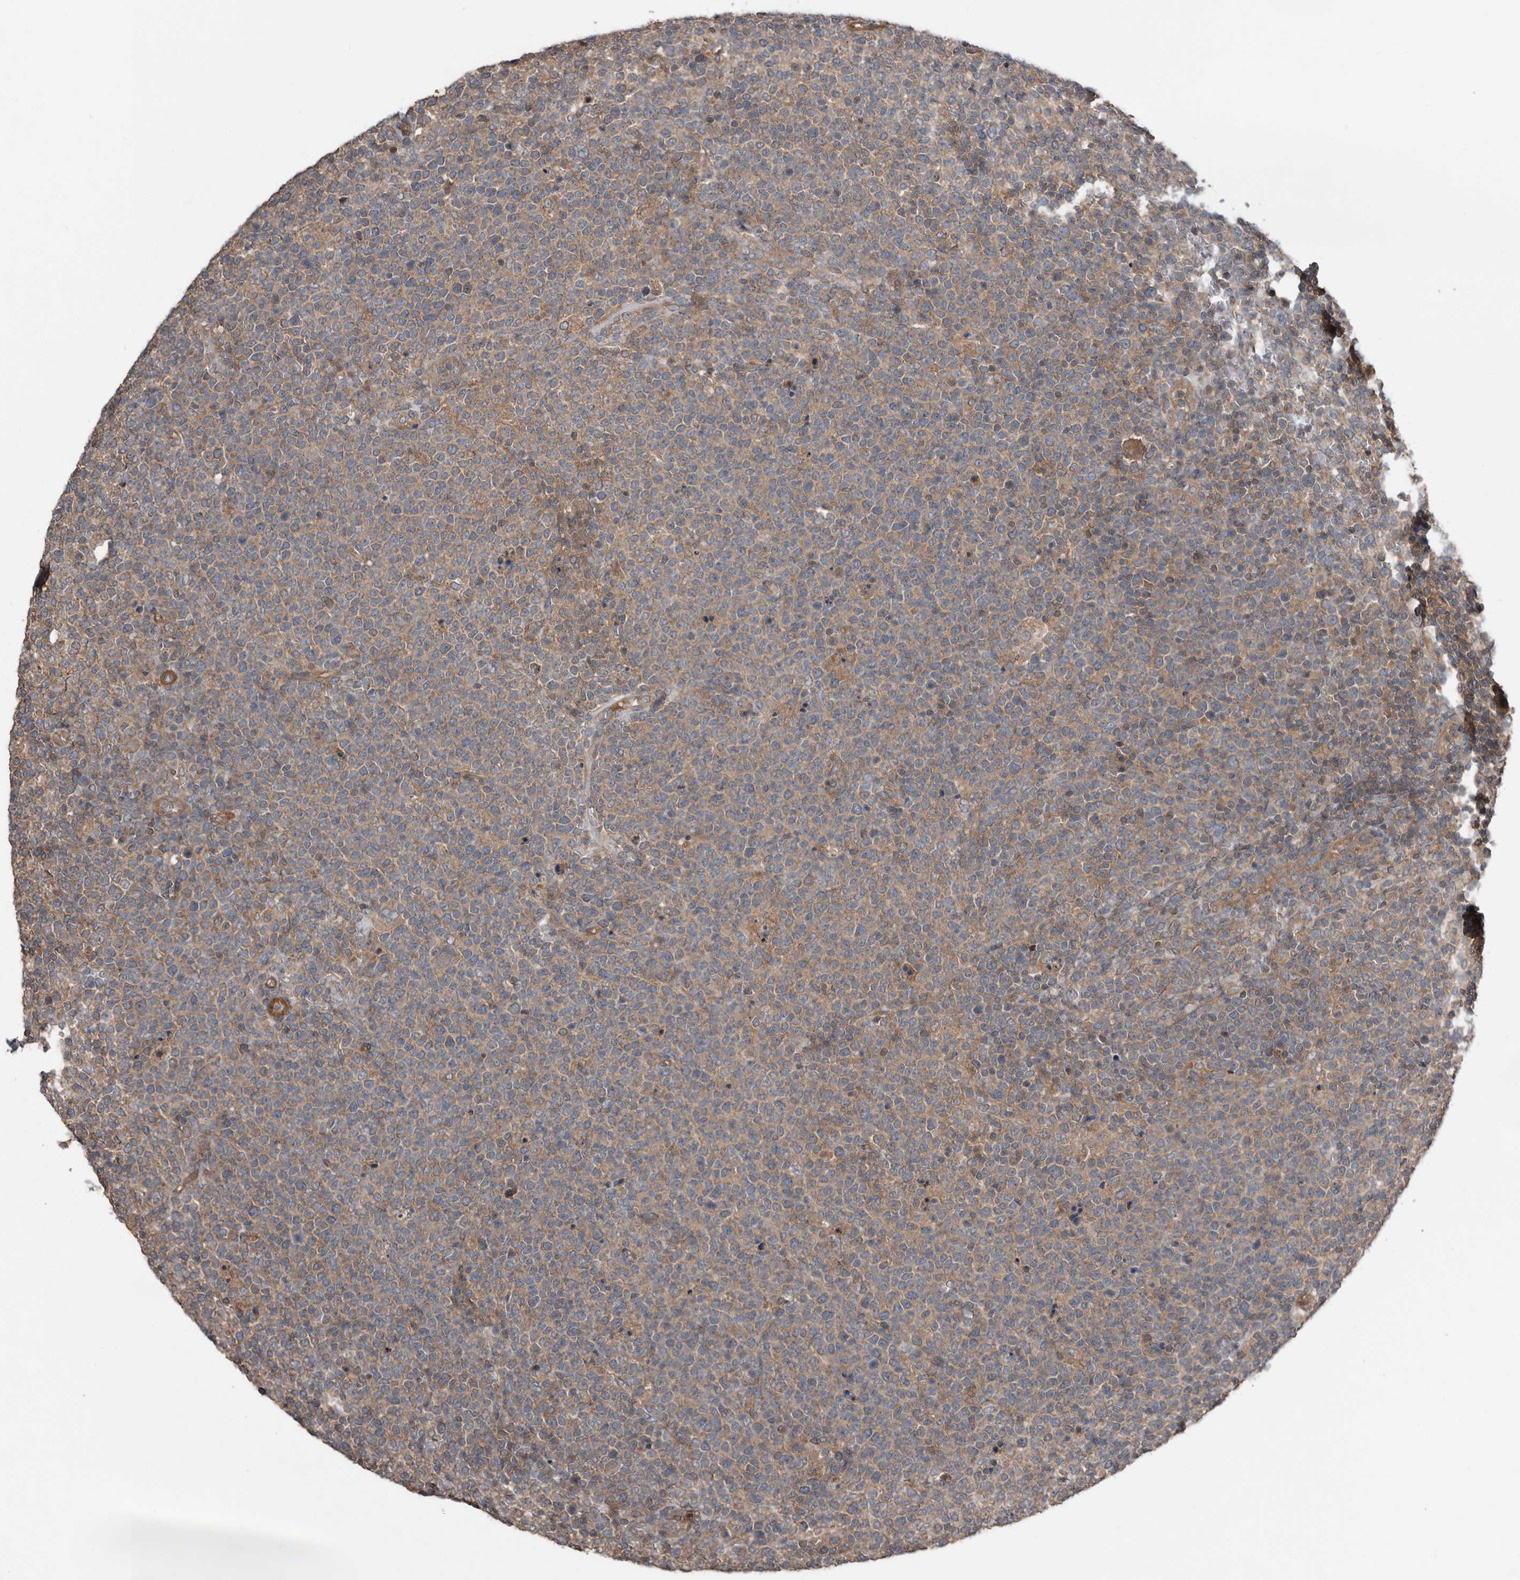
{"staining": {"intensity": "weak", "quantity": "25%-75%", "location": "cytoplasmic/membranous"}, "tissue": "lymphoma", "cell_type": "Tumor cells", "image_type": "cancer", "snomed": [{"axis": "morphology", "description": "Malignant lymphoma, non-Hodgkin's type, High grade"}, {"axis": "topography", "description": "Lymph node"}], "caption": "IHC micrograph of human lymphoma stained for a protein (brown), which displays low levels of weak cytoplasmic/membranous staining in about 25%-75% of tumor cells.", "gene": "DNAJB4", "patient": {"sex": "male", "age": 61}}